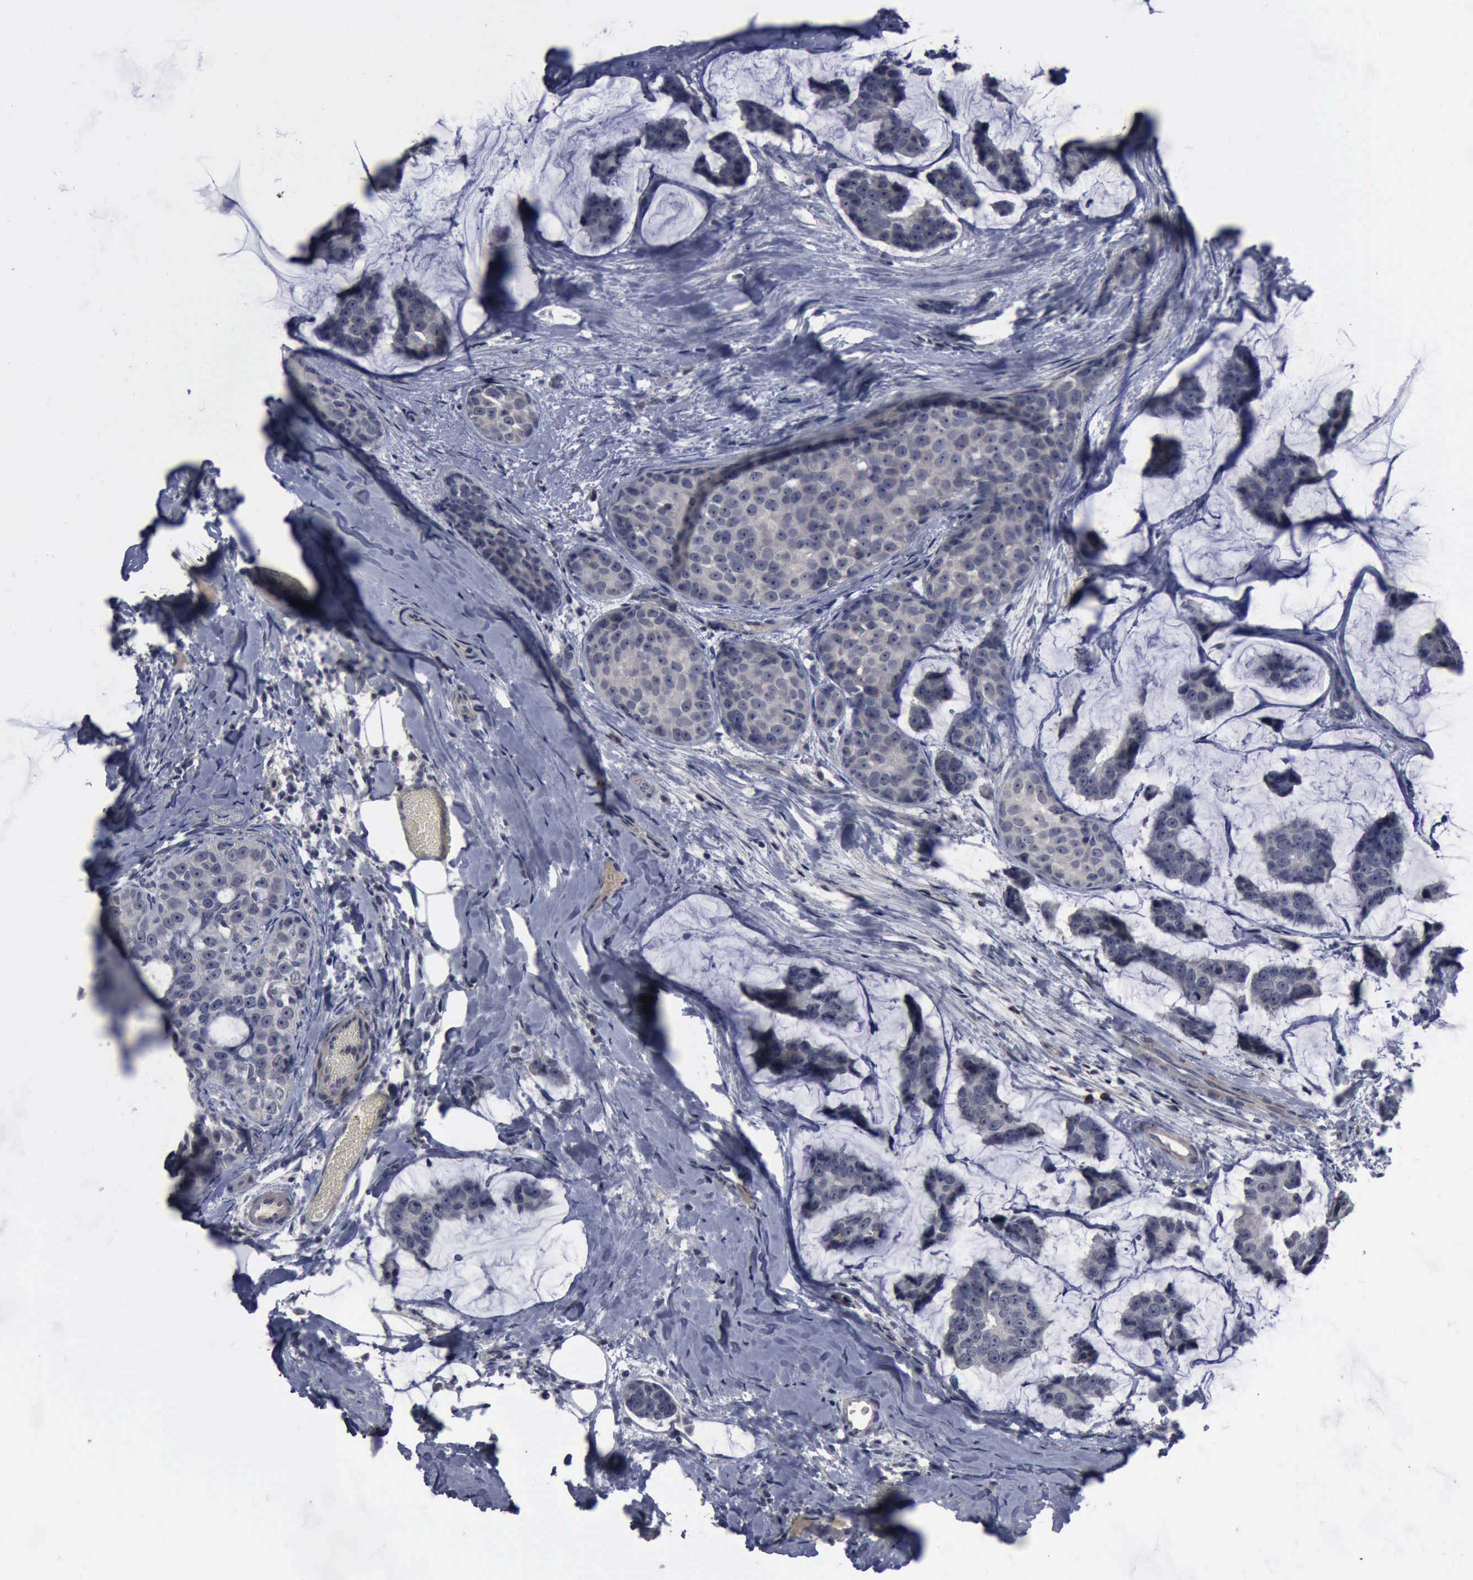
{"staining": {"intensity": "negative", "quantity": "none", "location": "none"}, "tissue": "breast cancer", "cell_type": "Tumor cells", "image_type": "cancer", "snomed": [{"axis": "morphology", "description": "Normal tissue, NOS"}, {"axis": "morphology", "description": "Duct carcinoma"}, {"axis": "topography", "description": "Breast"}], "caption": "Immunohistochemical staining of human breast cancer (infiltrating ductal carcinoma) displays no significant expression in tumor cells.", "gene": "MYO18B", "patient": {"sex": "female", "age": 50}}